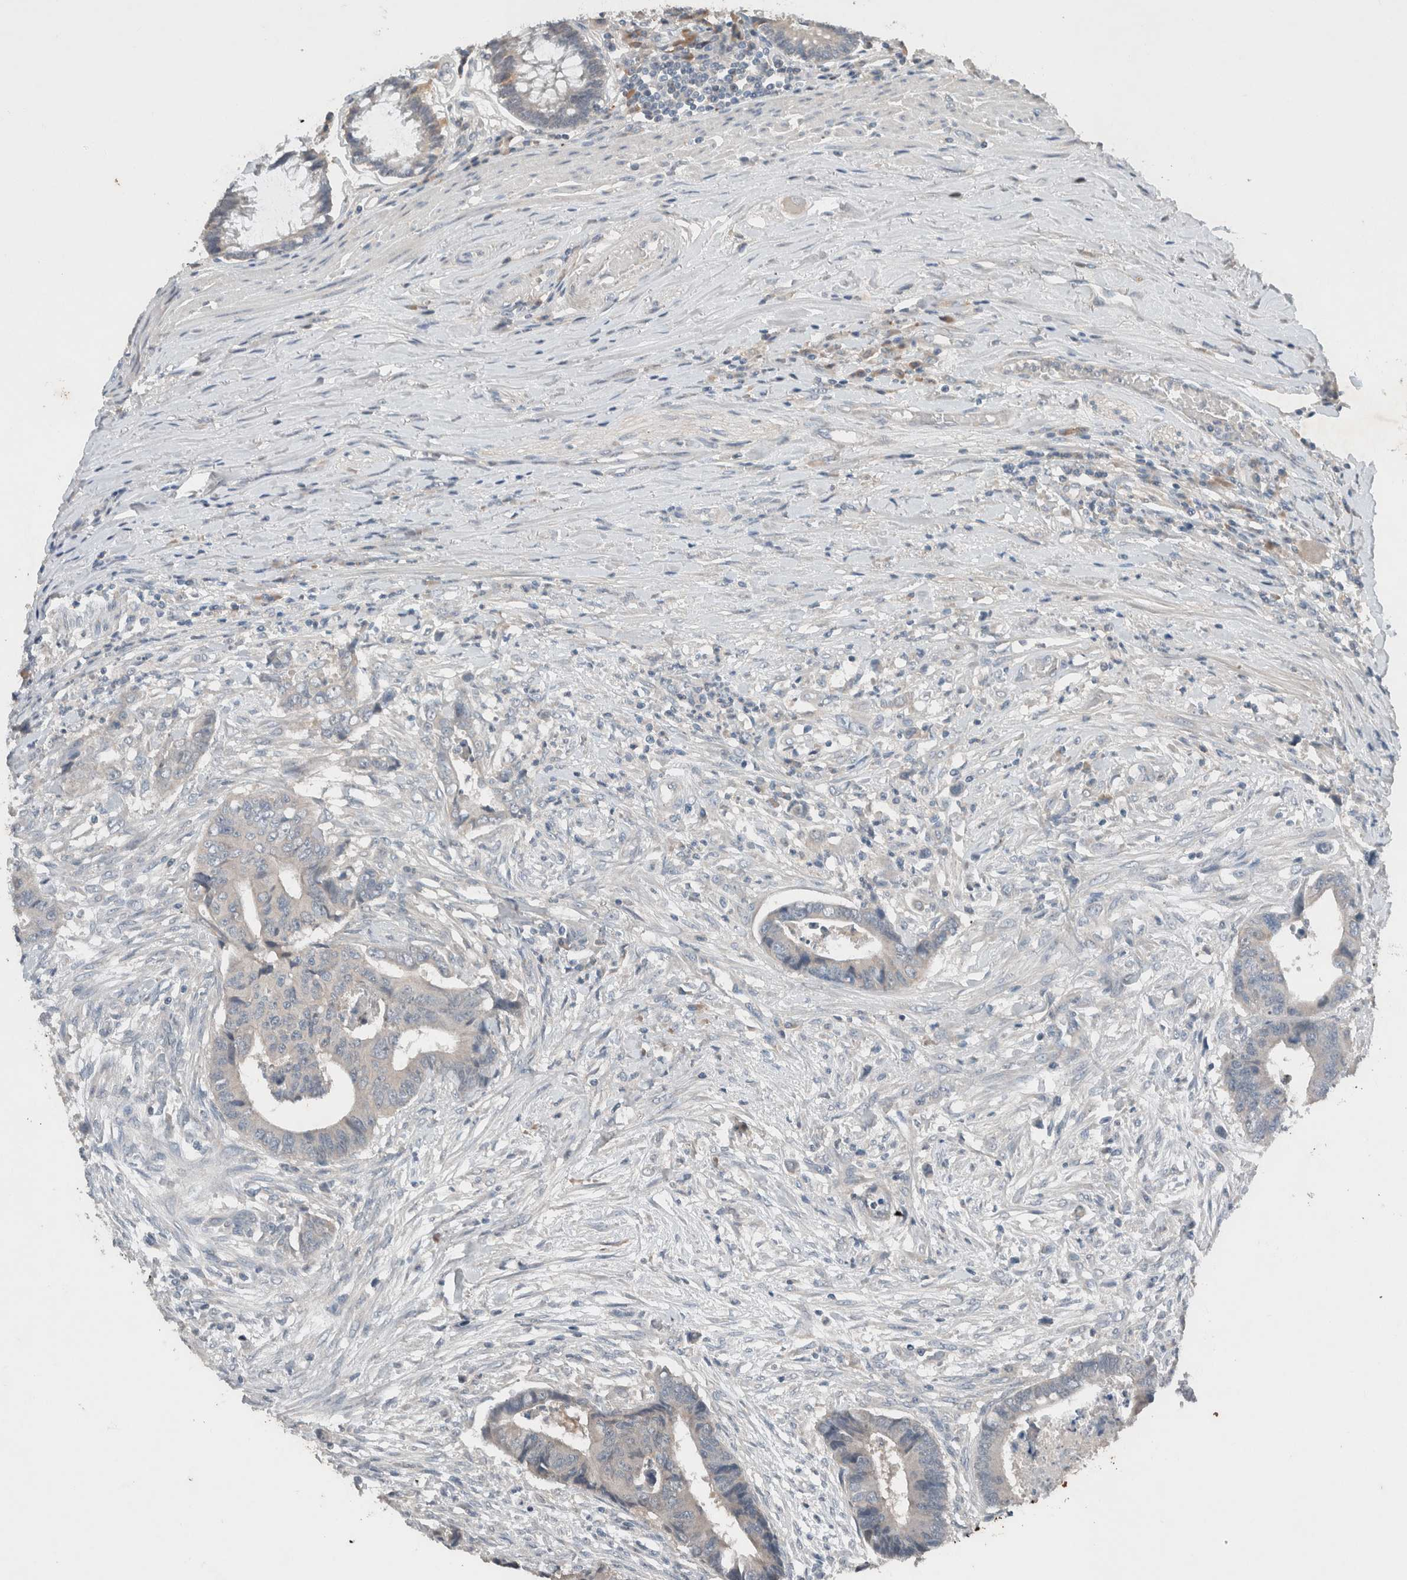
{"staining": {"intensity": "negative", "quantity": "none", "location": "none"}, "tissue": "colorectal cancer", "cell_type": "Tumor cells", "image_type": "cancer", "snomed": [{"axis": "morphology", "description": "Adenocarcinoma, NOS"}, {"axis": "topography", "description": "Rectum"}], "caption": "Colorectal adenocarcinoma stained for a protein using IHC shows no expression tumor cells.", "gene": "UGCG", "patient": {"sex": "male", "age": 84}}